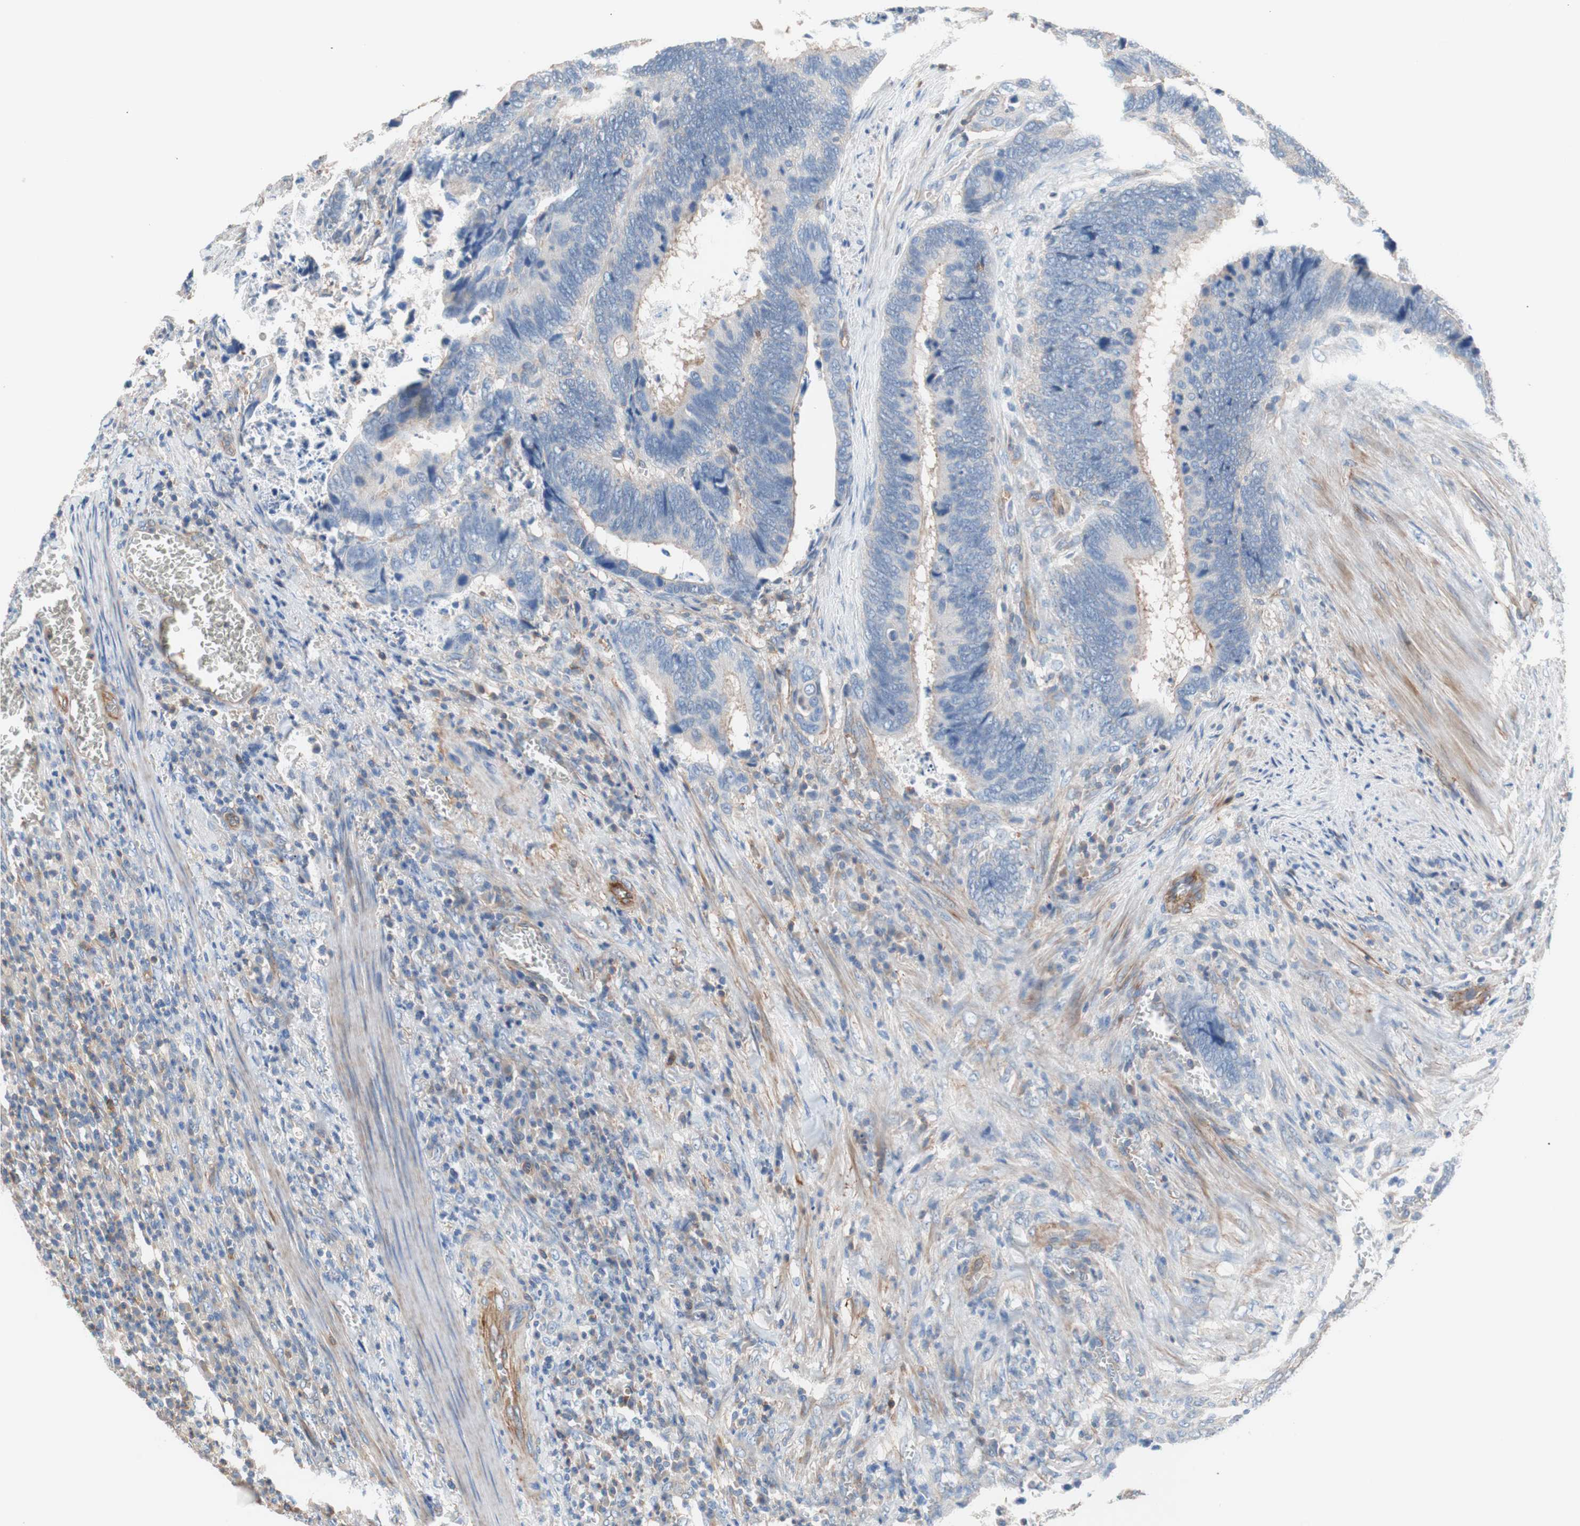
{"staining": {"intensity": "negative", "quantity": "none", "location": "none"}, "tissue": "colorectal cancer", "cell_type": "Tumor cells", "image_type": "cancer", "snomed": [{"axis": "morphology", "description": "Adenocarcinoma, NOS"}, {"axis": "topography", "description": "Colon"}], "caption": "DAB (3,3'-diaminobenzidine) immunohistochemical staining of human adenocarcinoma (colorectal) shows no significant staining in tumor cells.", "gene": "GPR160", "patient": {"sex": "male", "age": 72}}